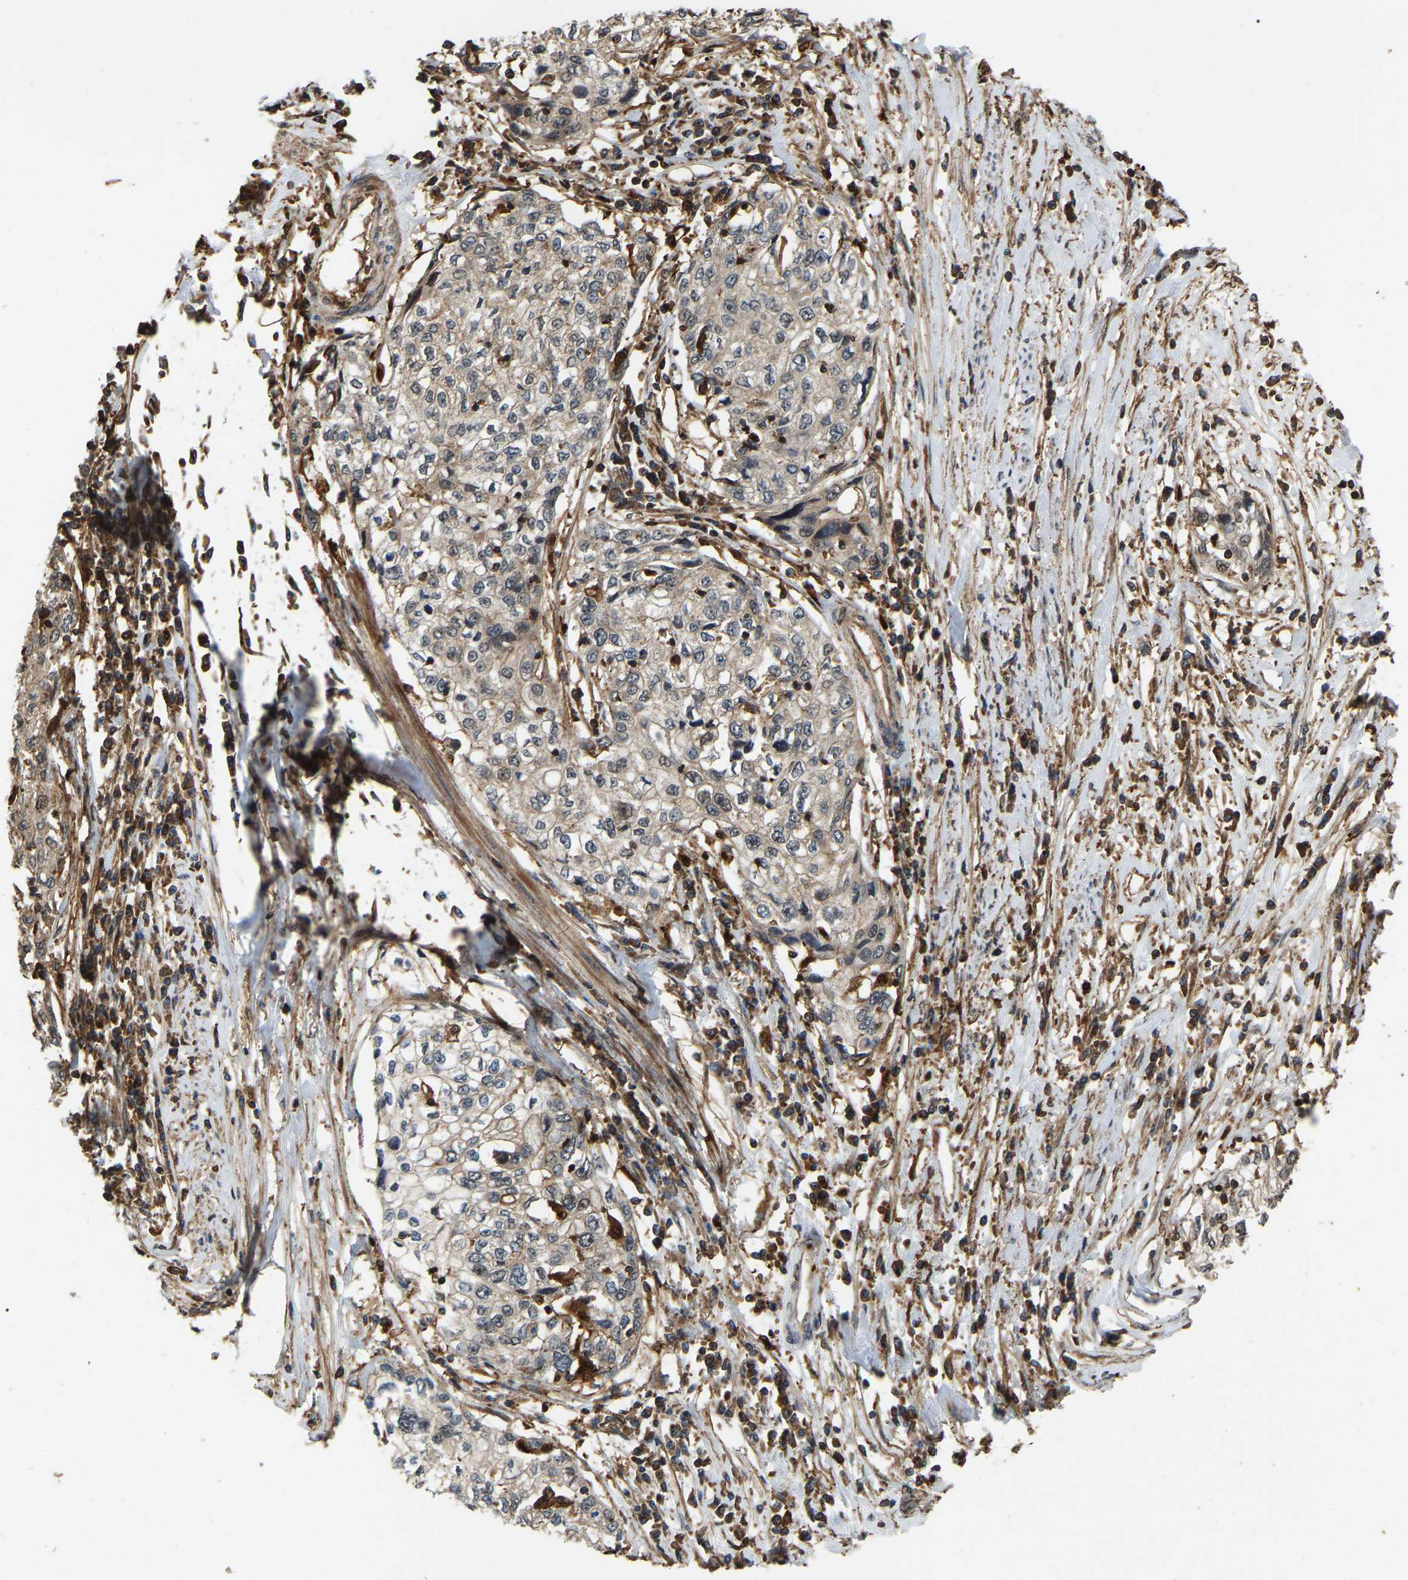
{"staining": {"intensity": "weak", "quantity": ">75%", "location": "cytoplasmic/membranous,nuclear"}, "tissue": "cervical cancer", "cell_type": "Tumor cells", "image_type": "cancer", "snomed": [{"axis": "morphology", "description": "Squamous cell carcinoma, NOS"}, {"axis": "topography", "description": "Cervix"}], "caption": "An image showing weak cytoplasmic/membranous and nuclear expression in approximately >75% of tumor cells in cervical squamous cell carcinoma, as visualized by brown immunohistochemical staining.", "gene": "SAMD9L", "patient": {"sex": "female", "age": 57}}